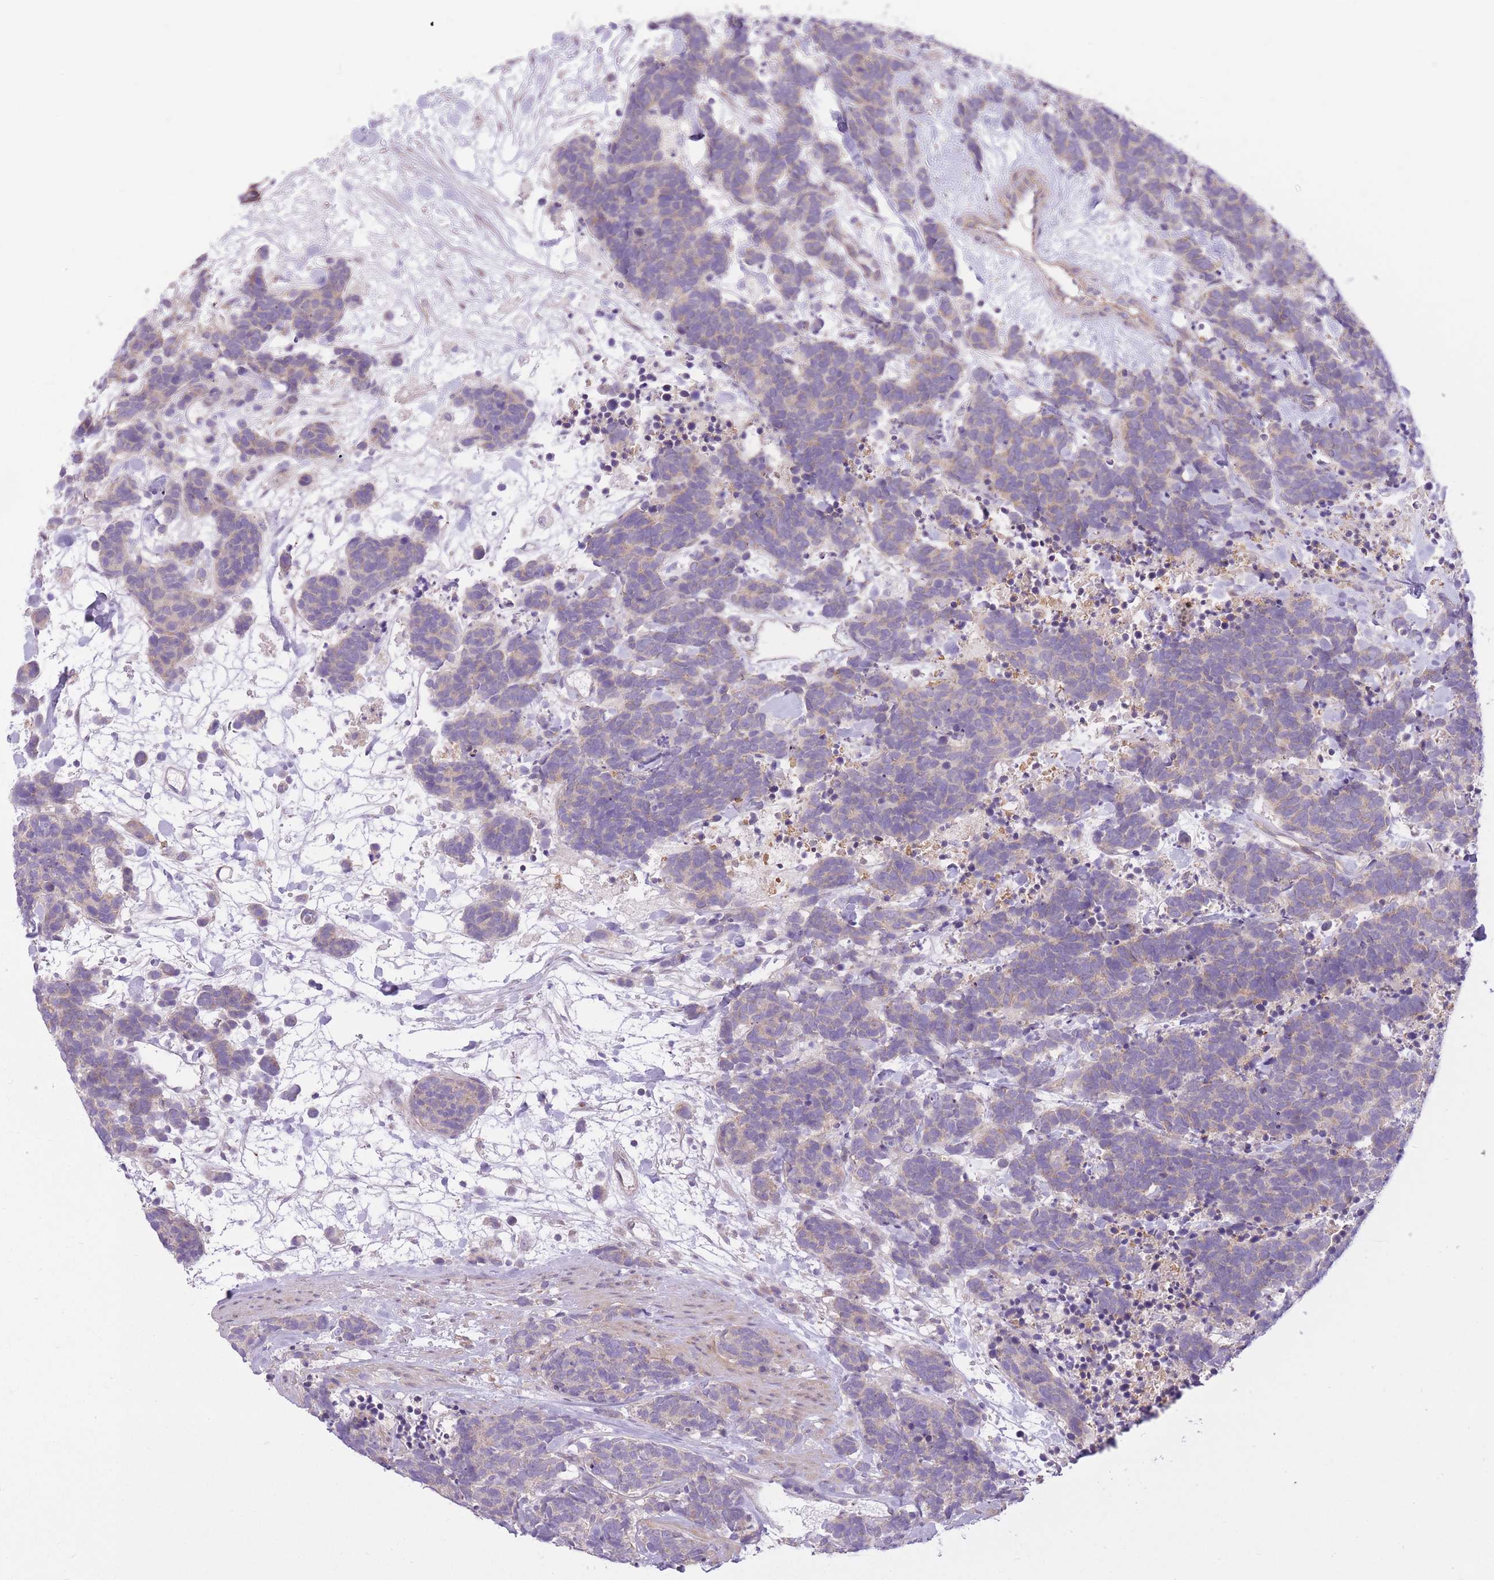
{"staining": {"intensity": "negative", "quantity": "none", "location": "none"}, "tissue": "carcinoid", "cell_type": "Tumor cells", "image_type": "cancer", "snomed": [{"axis": "morphology", "description": "Carcinoma, NOS"}, {"axis": "morphology", "description": "Carcinoid, malignant, NOS"}, {"axis": "topography", "description": "Prostate"}], "caption": "A photomicrograph of human carcinoid is negative for staining in tumor cells.", "gene": "REV1", "patient": {"sex": "male", "age": 57}}